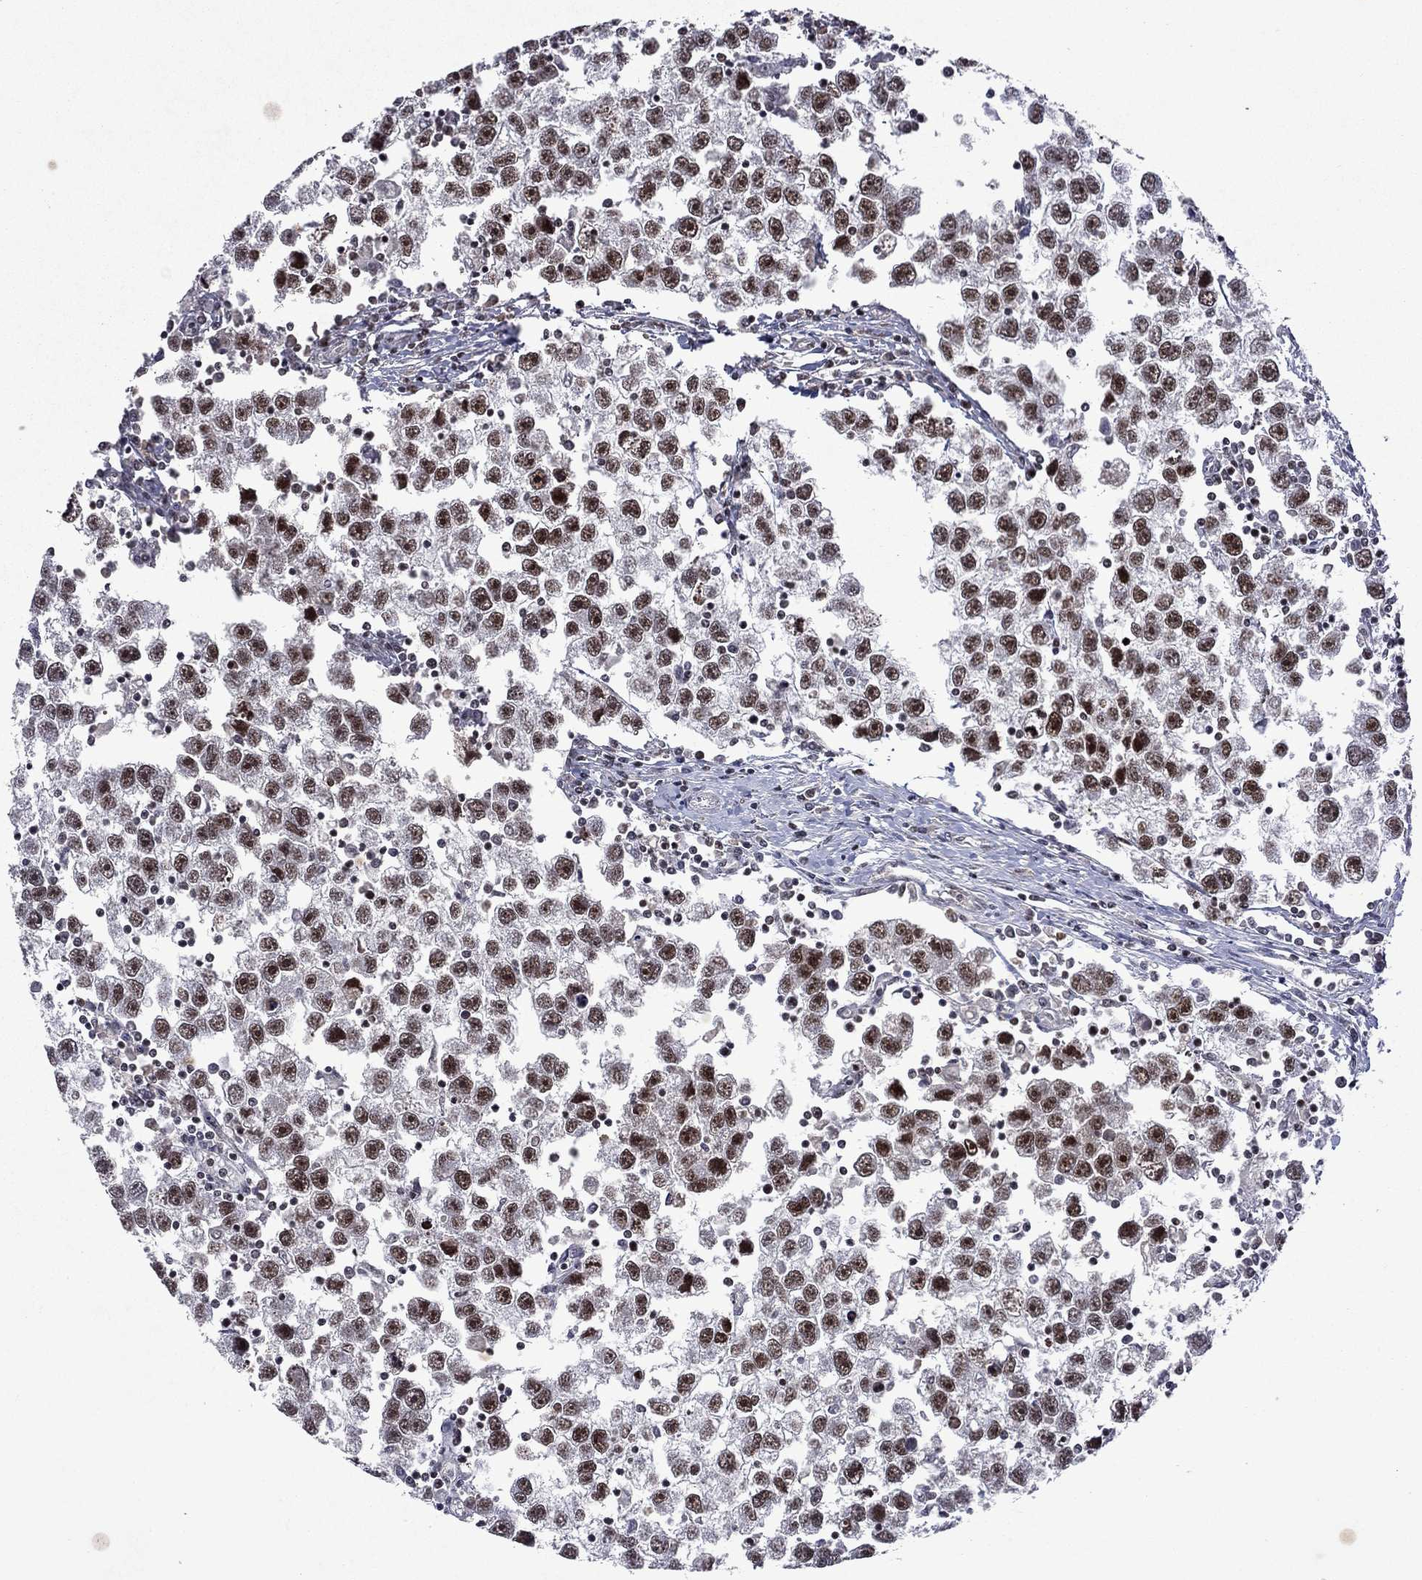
{"staining": {"intensity": "moderate", "quantity": ">75%", "location": "nuclear"}, "tissue": "testis cancer", "cell_type": "Tumor cells", "image_type": "cancer", "snomed": [{"axis": "morphology", "description": "Seminoma, NOS"}, {"axis": "topography", "description": "Testis"}], "caption": "Seminoma (testis) tissue exhibits moderate nuclear staining in about >75% of tumor cells, visualized by immunohistochemistry.", "gene": "SPOUT1", "patient": {"sex": "male", "age": 30}}